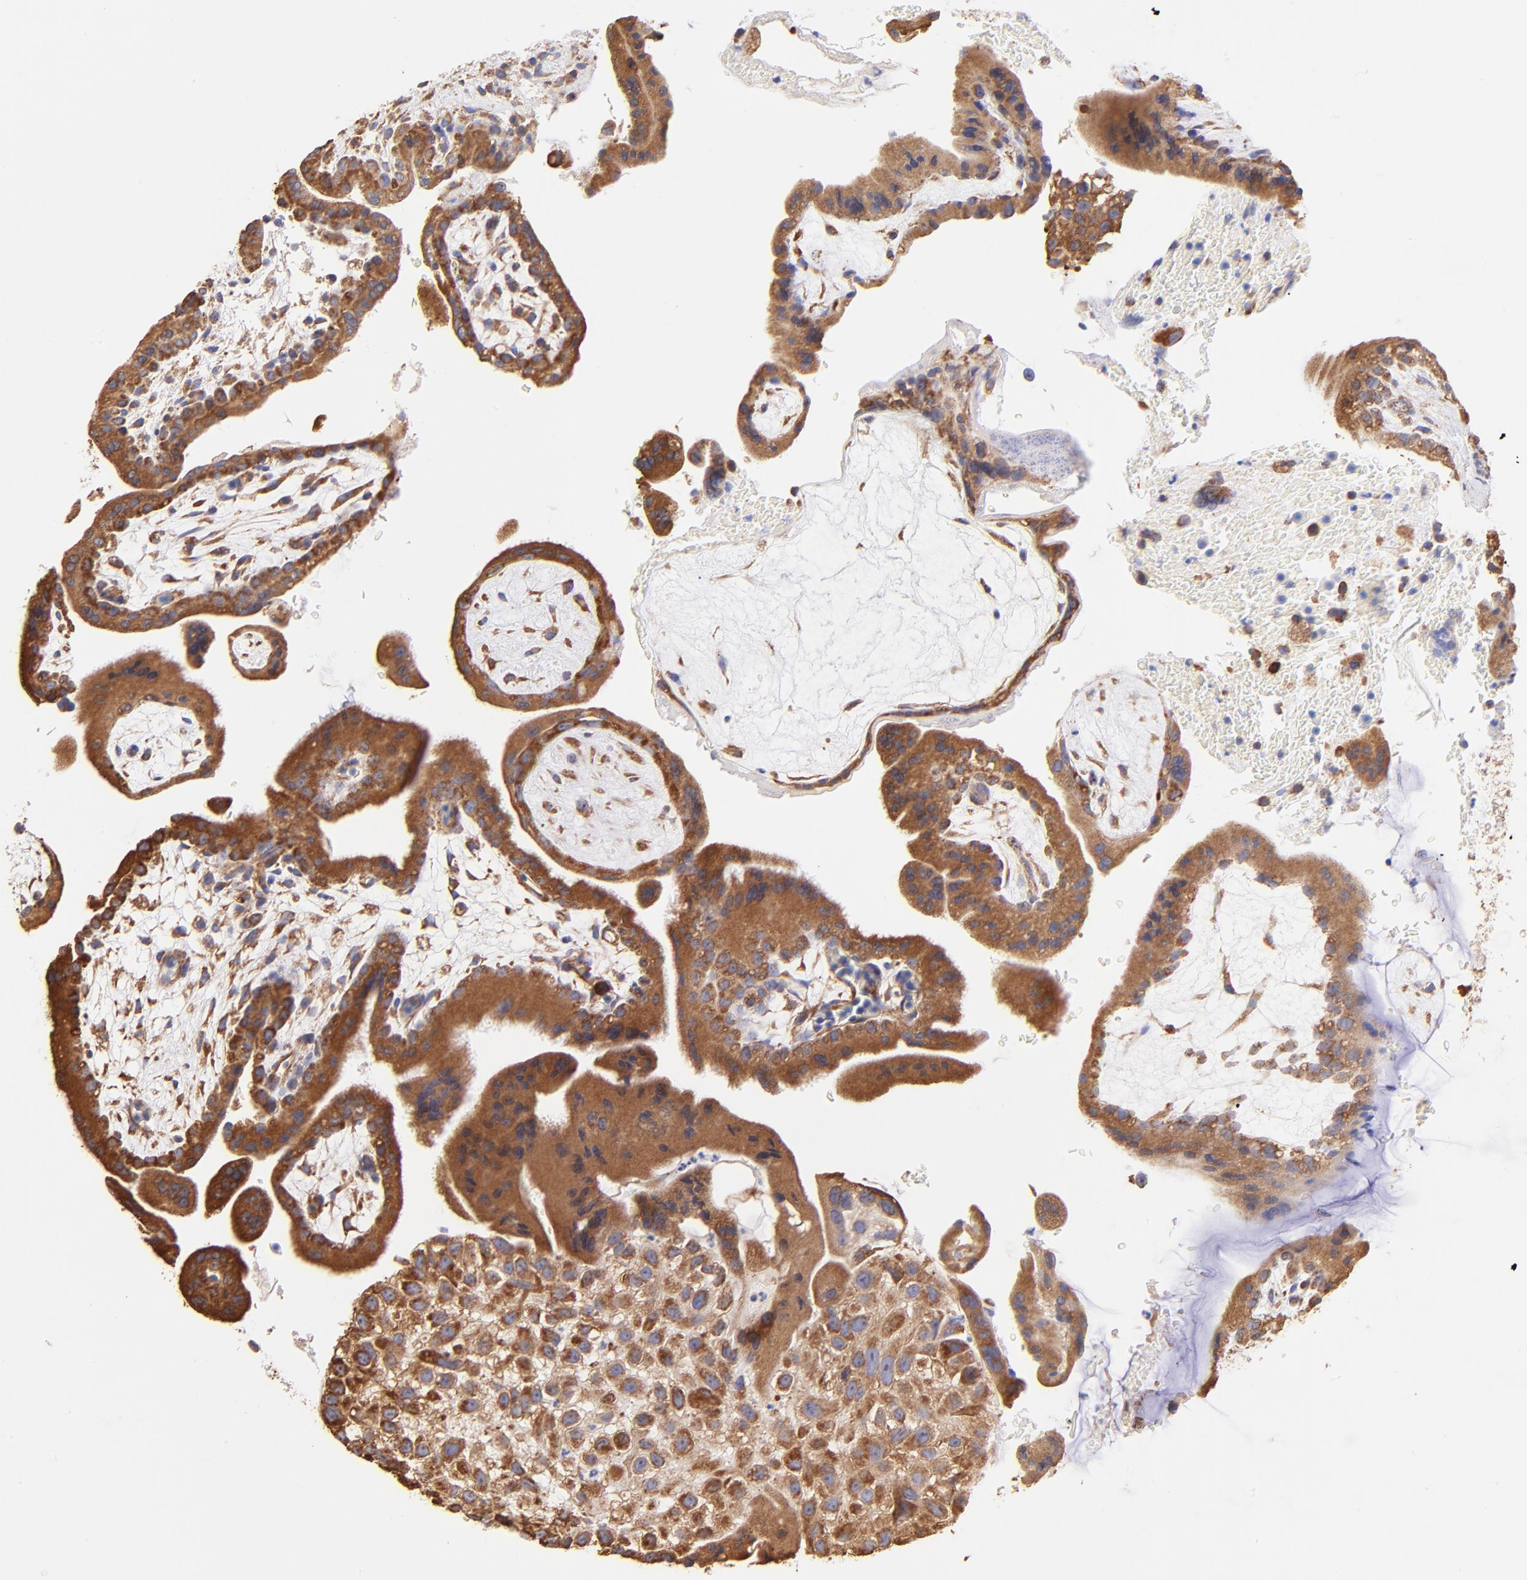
{"staining": {"intensity": "moderate", "quantity": ">75%", "location": "cytoplasmic/membranous"}, "tissue": "placenta", "cell_type": "Decidual cells", "image_type": "normal", "snomed": [{"axis": "morphology", "description": "Normal tissue, NOS"}, {"axis": "topography", "description": "Placenta"}], "caption": "DAB immunohistochemical staining of unremarkable human placenta exhibits moderate cytoplasmic/membranous protein expression in about >75% of decidual cells. The staining was performed using DAB (3,3'-diaminobenzidine) to visualize the protein expression in brown, while the nuclei were stained in blue with hematoxylin (Magnification: 20x).", "gene": "RPL30", "patient": {"sex": "female", "age": 35}}